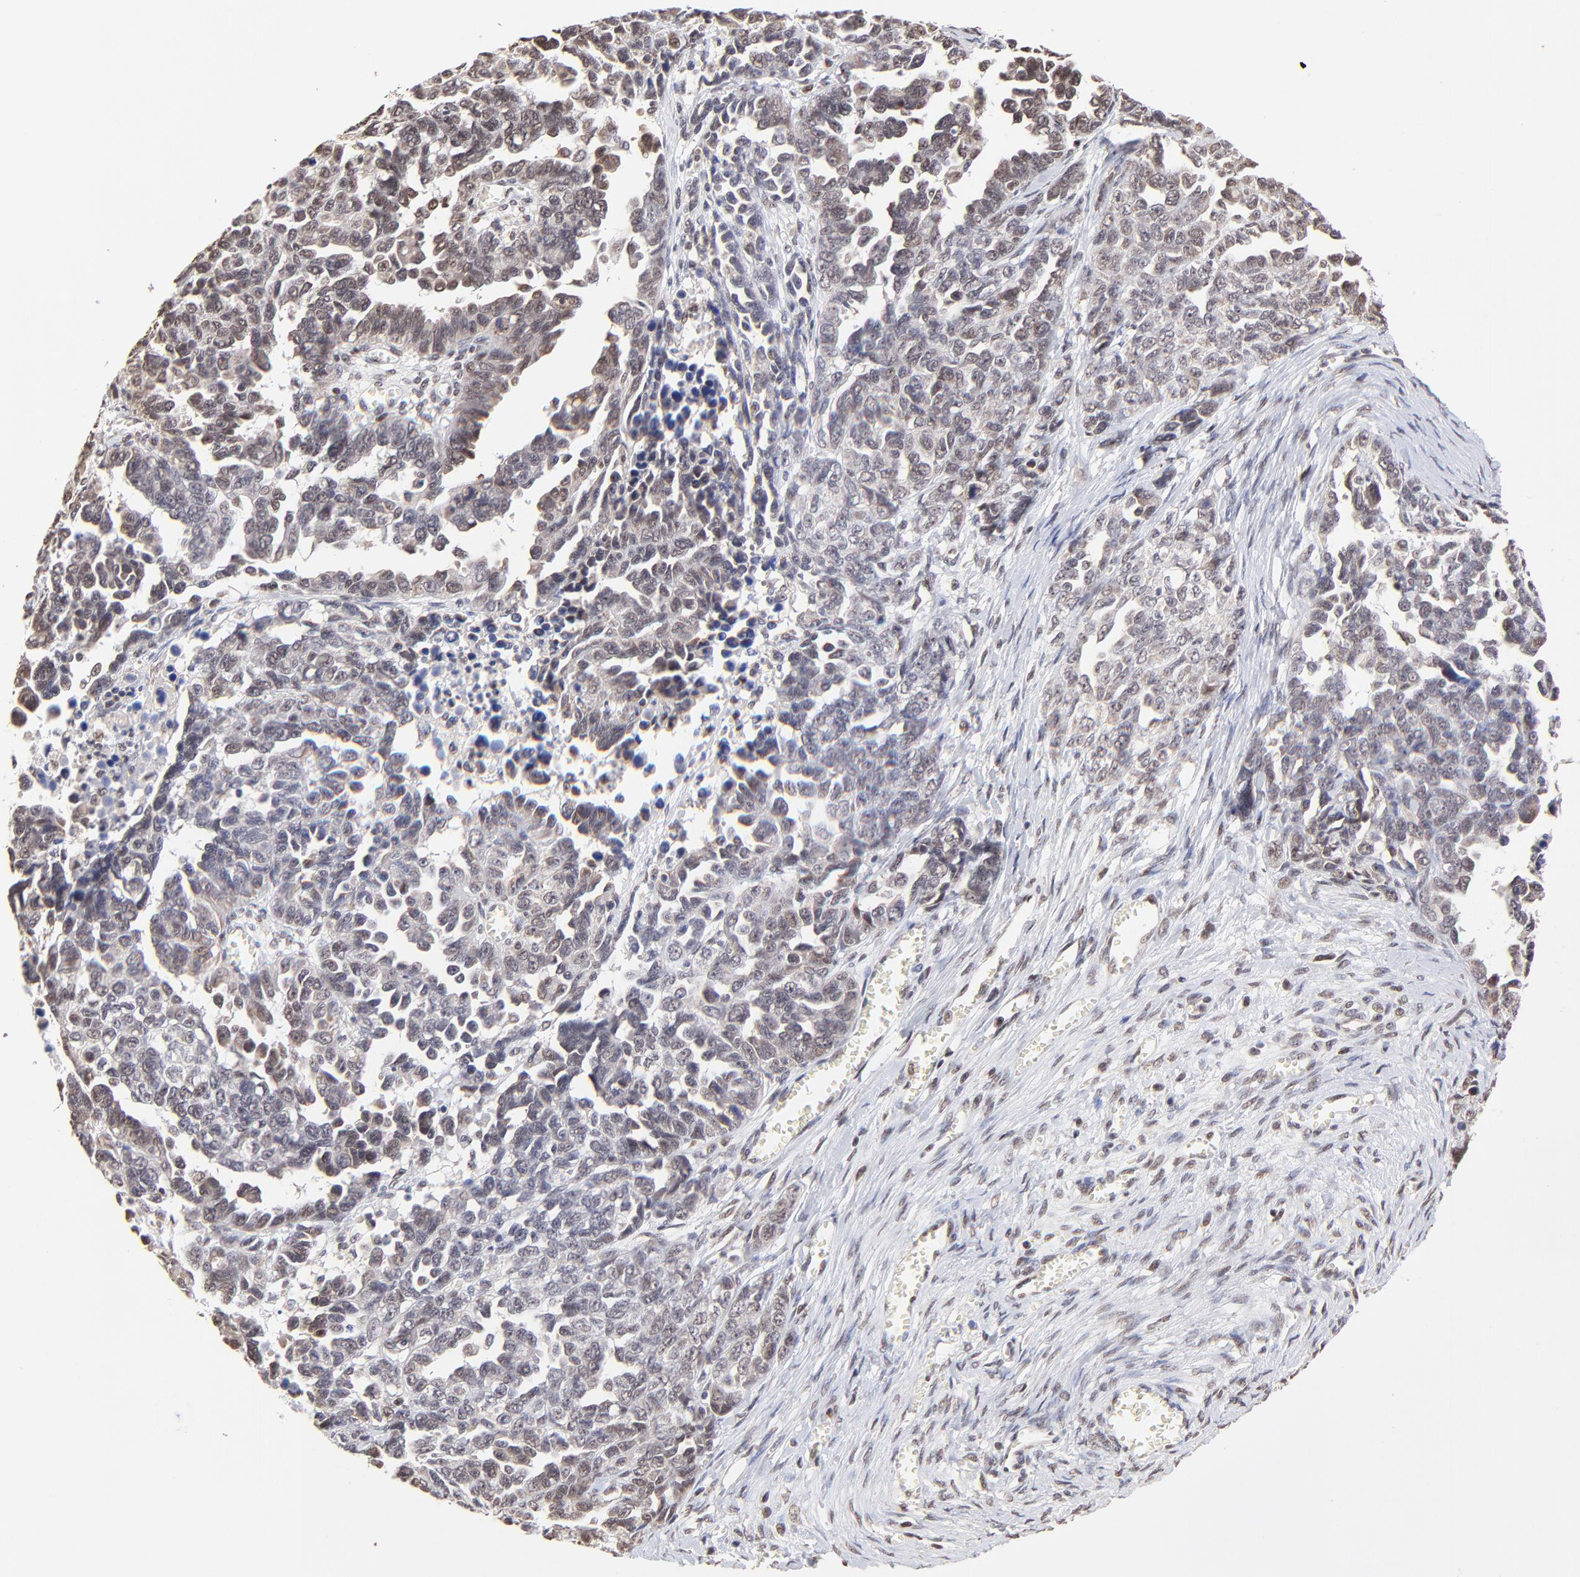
{"staining": {"intensity": "weak", "quantity": ">75%", "location": "cytoplasmic/membranous,nuclear"}, "tissue": "ovarian cancer", "cell_type": "Tumor cells", "image_type": "cancer", "snomed": [{"axis": "morphology", "description": "Cystadenocarcinoma, serous, NOS"}, {"axis": "topography", "description": "Ovary"}], "caption": "Protein staining shows weak cytoplasmic/membranous and nuclear positivity in about >75% of tumor cells in serous cystadenocarcinoma (ovarian).", "gene": "ZNF670", "patient": {"sex": "female", "age": 69}}